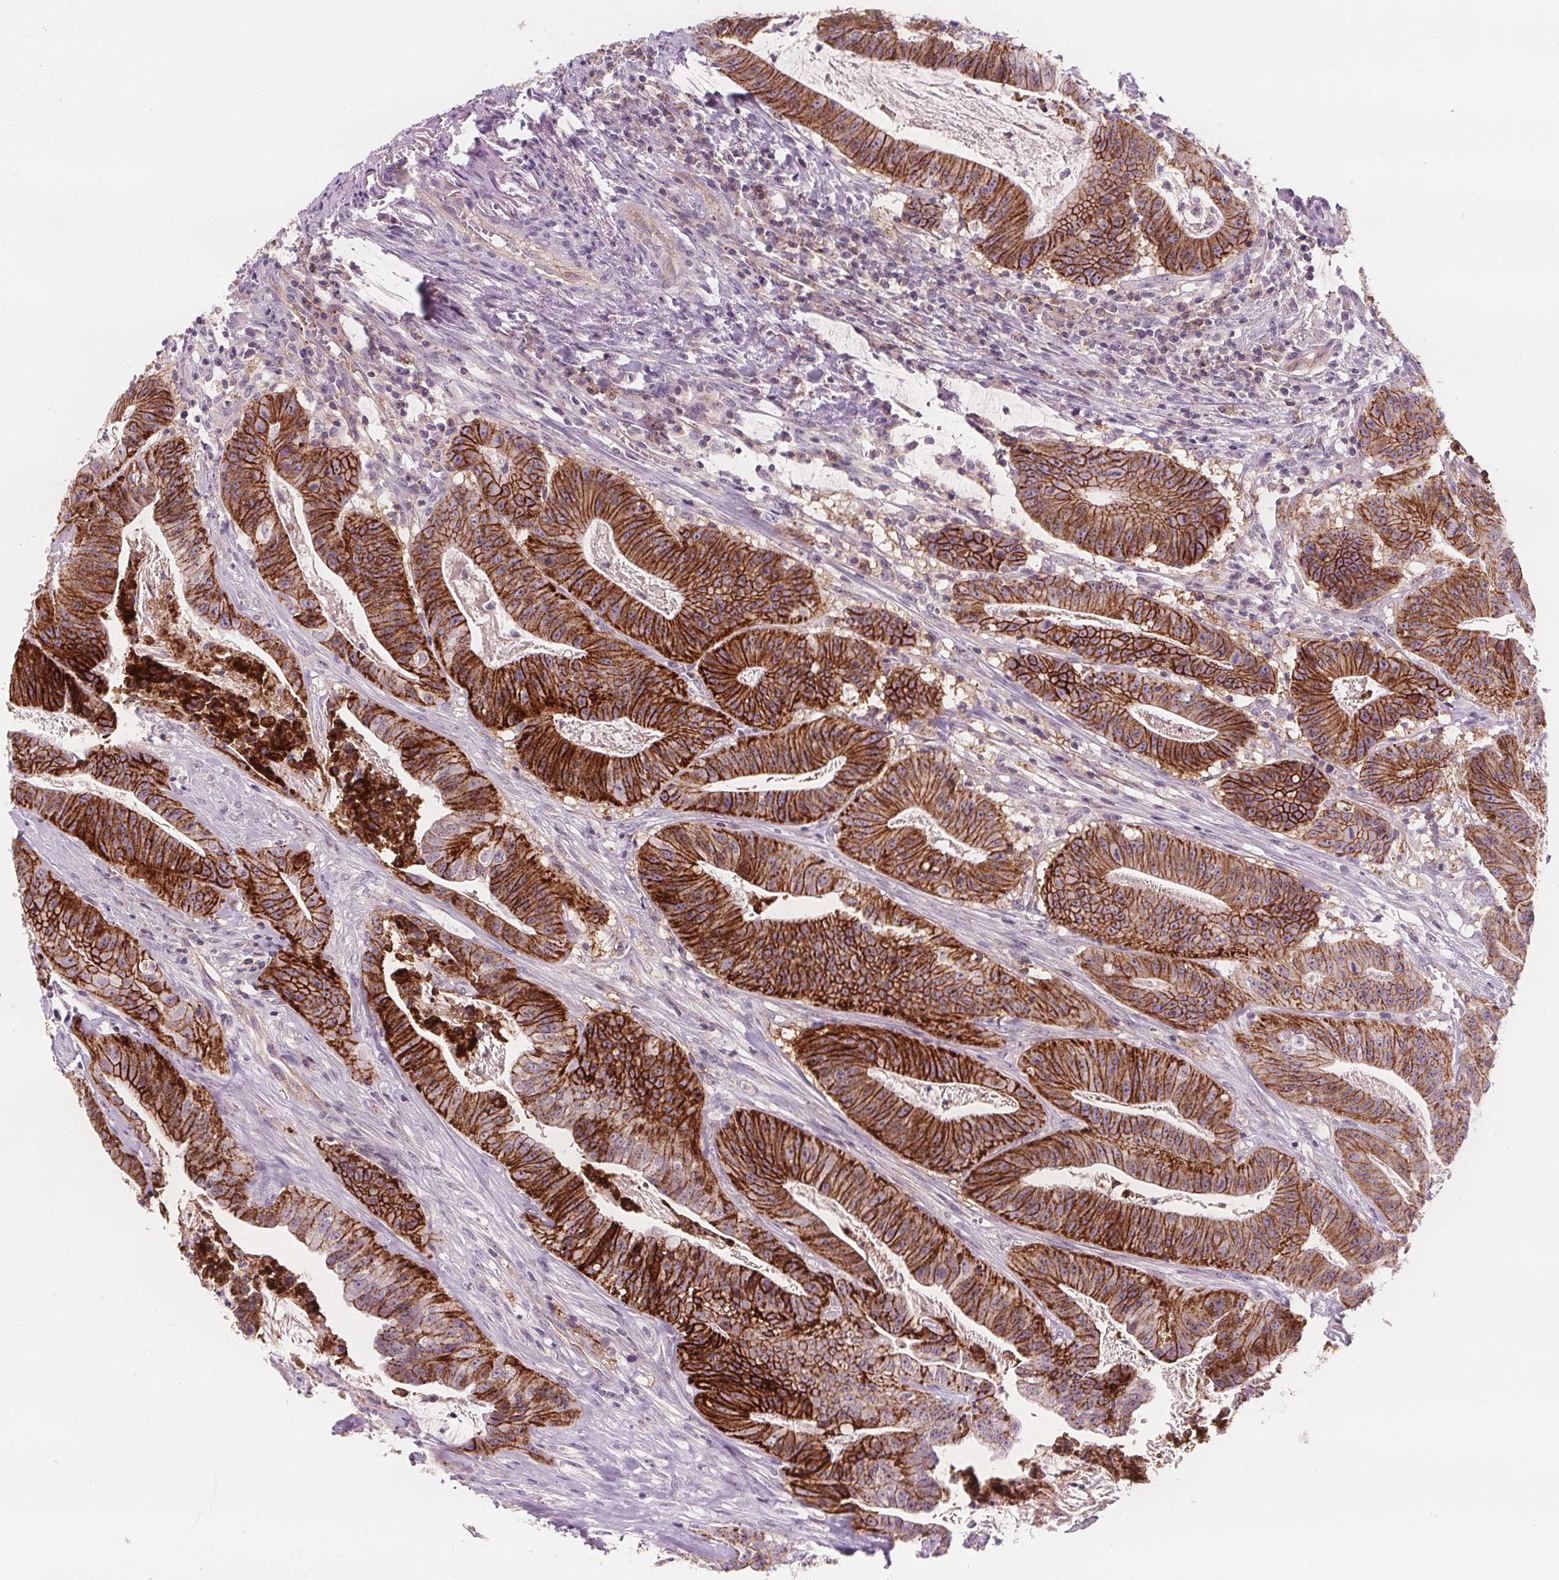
{"staining": {"intensity": "strong", "quantity": ">75%", "location": "cytoplasmic/membranous"}, "tissue": "colorectal cancer", "cell_type": "Tumor cells", "image_type": "cancer", "snomed": [{"axis": "morphology", "description": "Adenocarcinoma, NOS"}, {"axis": "topography", "description": "Colon"}], "caption": "Colorectal adenocarcinoma stained for a protein (brown) displays strong cytoplasmic/membranous positive staining in about >75% of tumor cells.", "gene": "ATP1A1", "patient": {"sex": "male", "age": 33}}